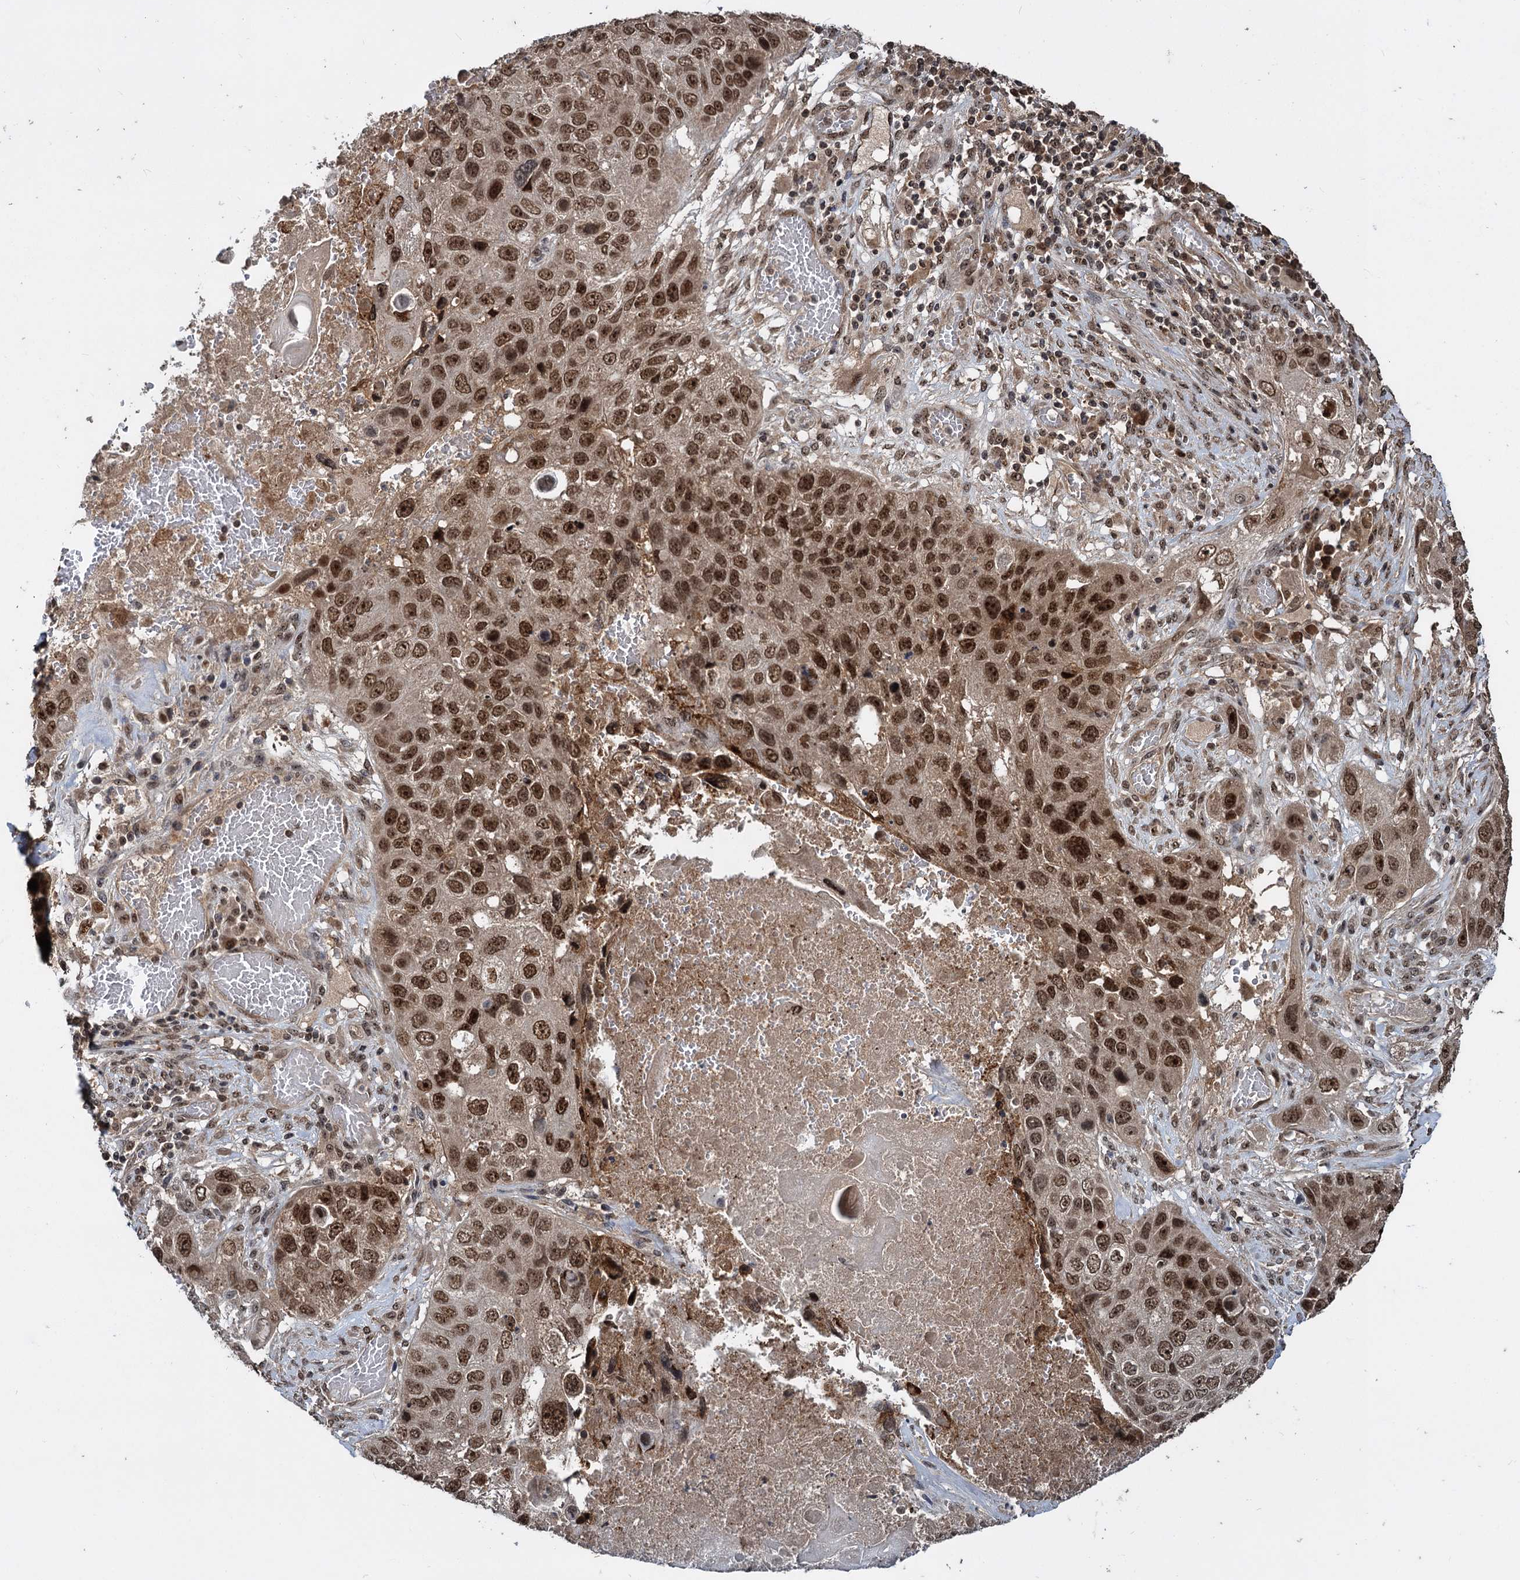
{"staining": {"intensity": "moderate", "quantity": ">75%", "location": "nuclear"}, "tissue": "lung cancer", "cell_type": "Tumor cells", "image_type": "cancer", "snomed": [{"axis": "morphology", "description": "Squamous cell carcinoma, NOS"}, {"axis": "topography", "description": "Lung"}], "caption": "Protein analysis of lung squamous cell carcinoma tissue shows moderate nuclear staining in about >75% of tumor cells. The staining is performed using DAB brown chromogen to label protein expression. The nuclei are counter-stained blue using hematoxylin.", "gene": "FAM216B", "patient": {"sex": "male", "age": 61}}